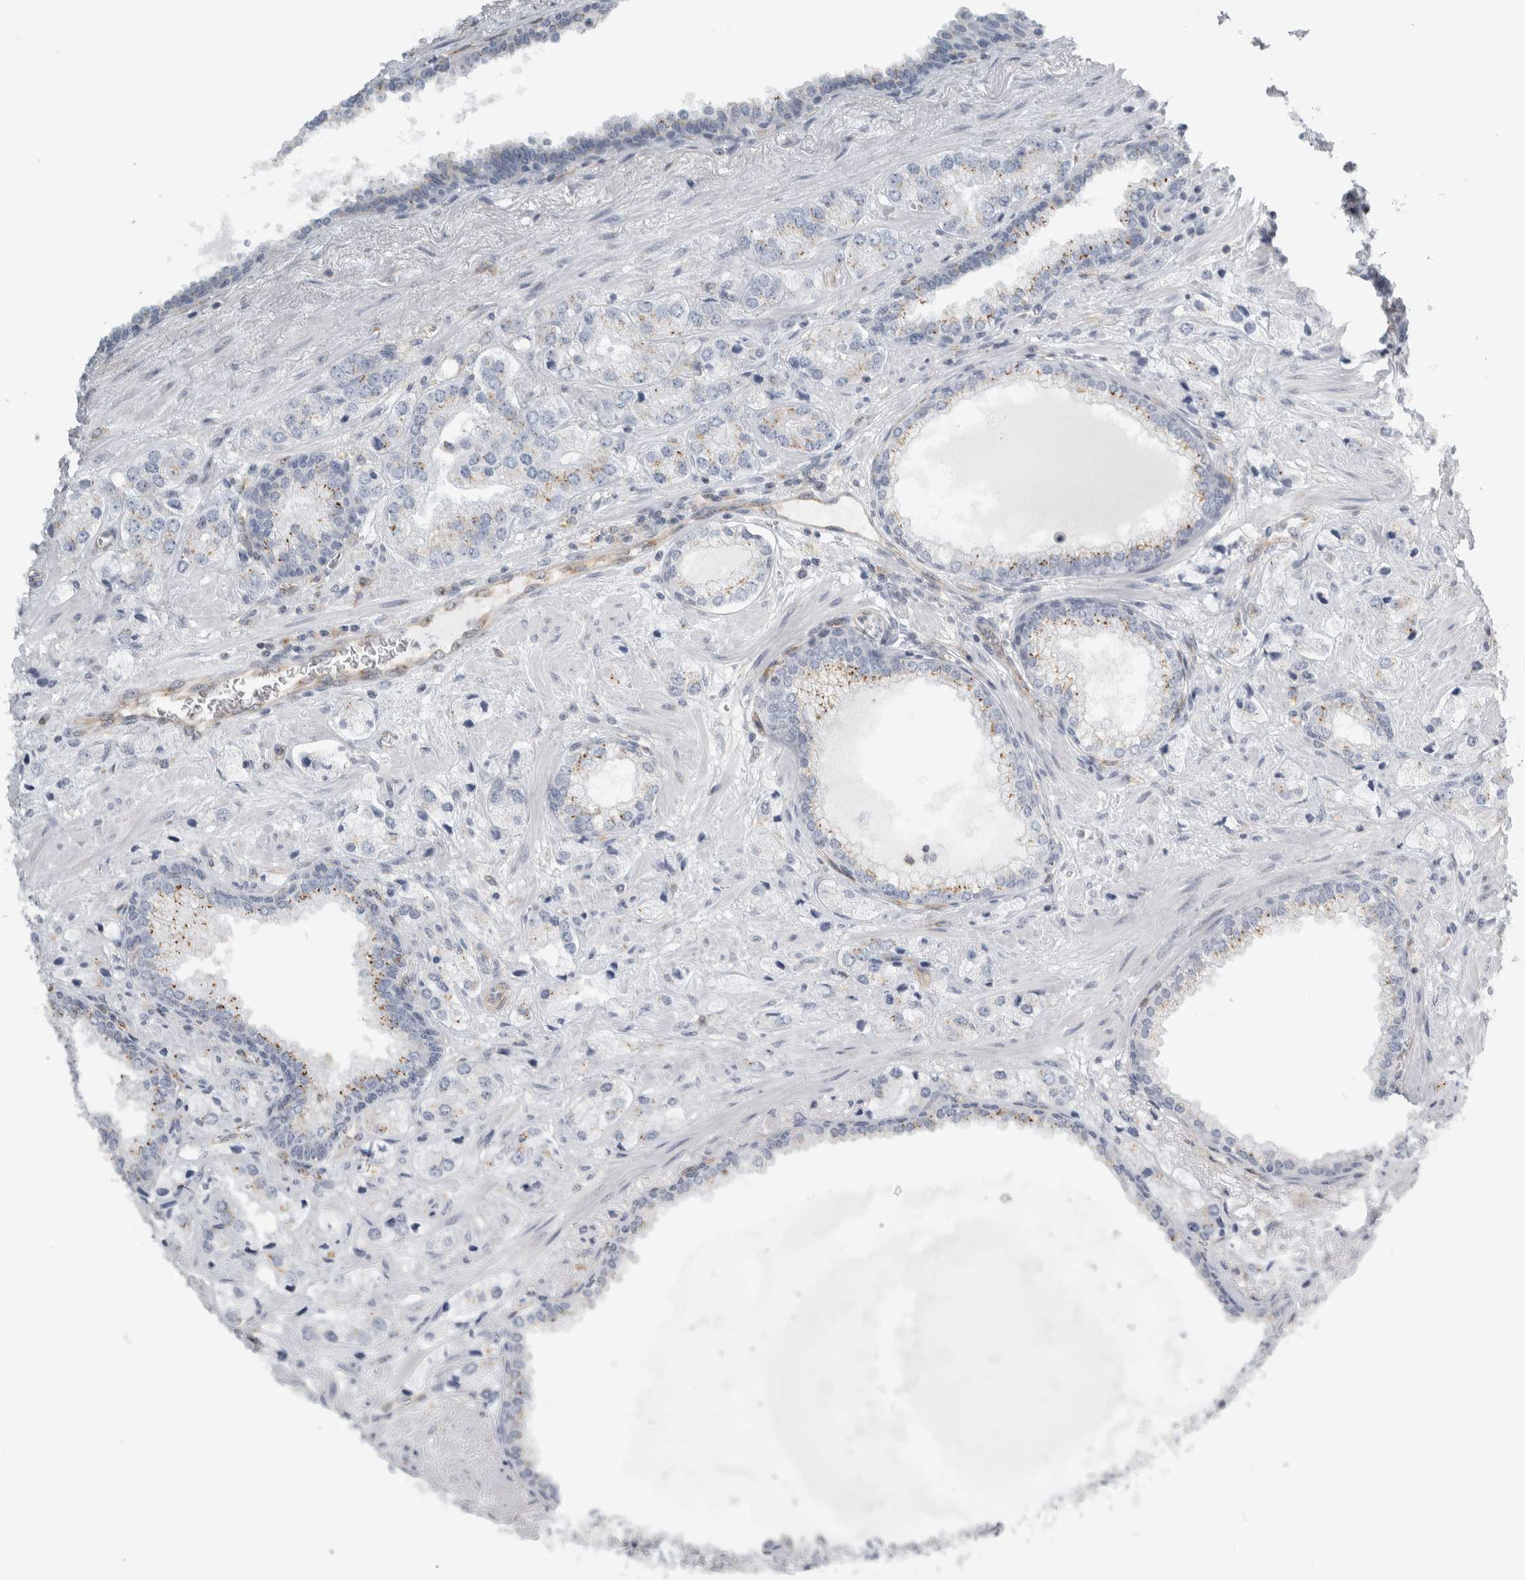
{"staining": {"intensity": "weak", "quantity": "<25%", "location": "cytoplasmic/membranous"}, "tissue": "prostate cancer", "cell_type": "Tumor cells", "image_type": "cancer", "snomed": [{"axis": "morphology", "description": "Adenocarcinoma, High grade"}, {"axis": "topography", "description": "Prostate"}], "caption": "There is no significant expression in tumor cells of prostate high-grade adenocarcinoma. The staining is performed using DAB brown chromogen with nuclei counter-stained in using hematoxylin.", "gene": "PEX6", "patient": {"sex": "male", "age": 66}}